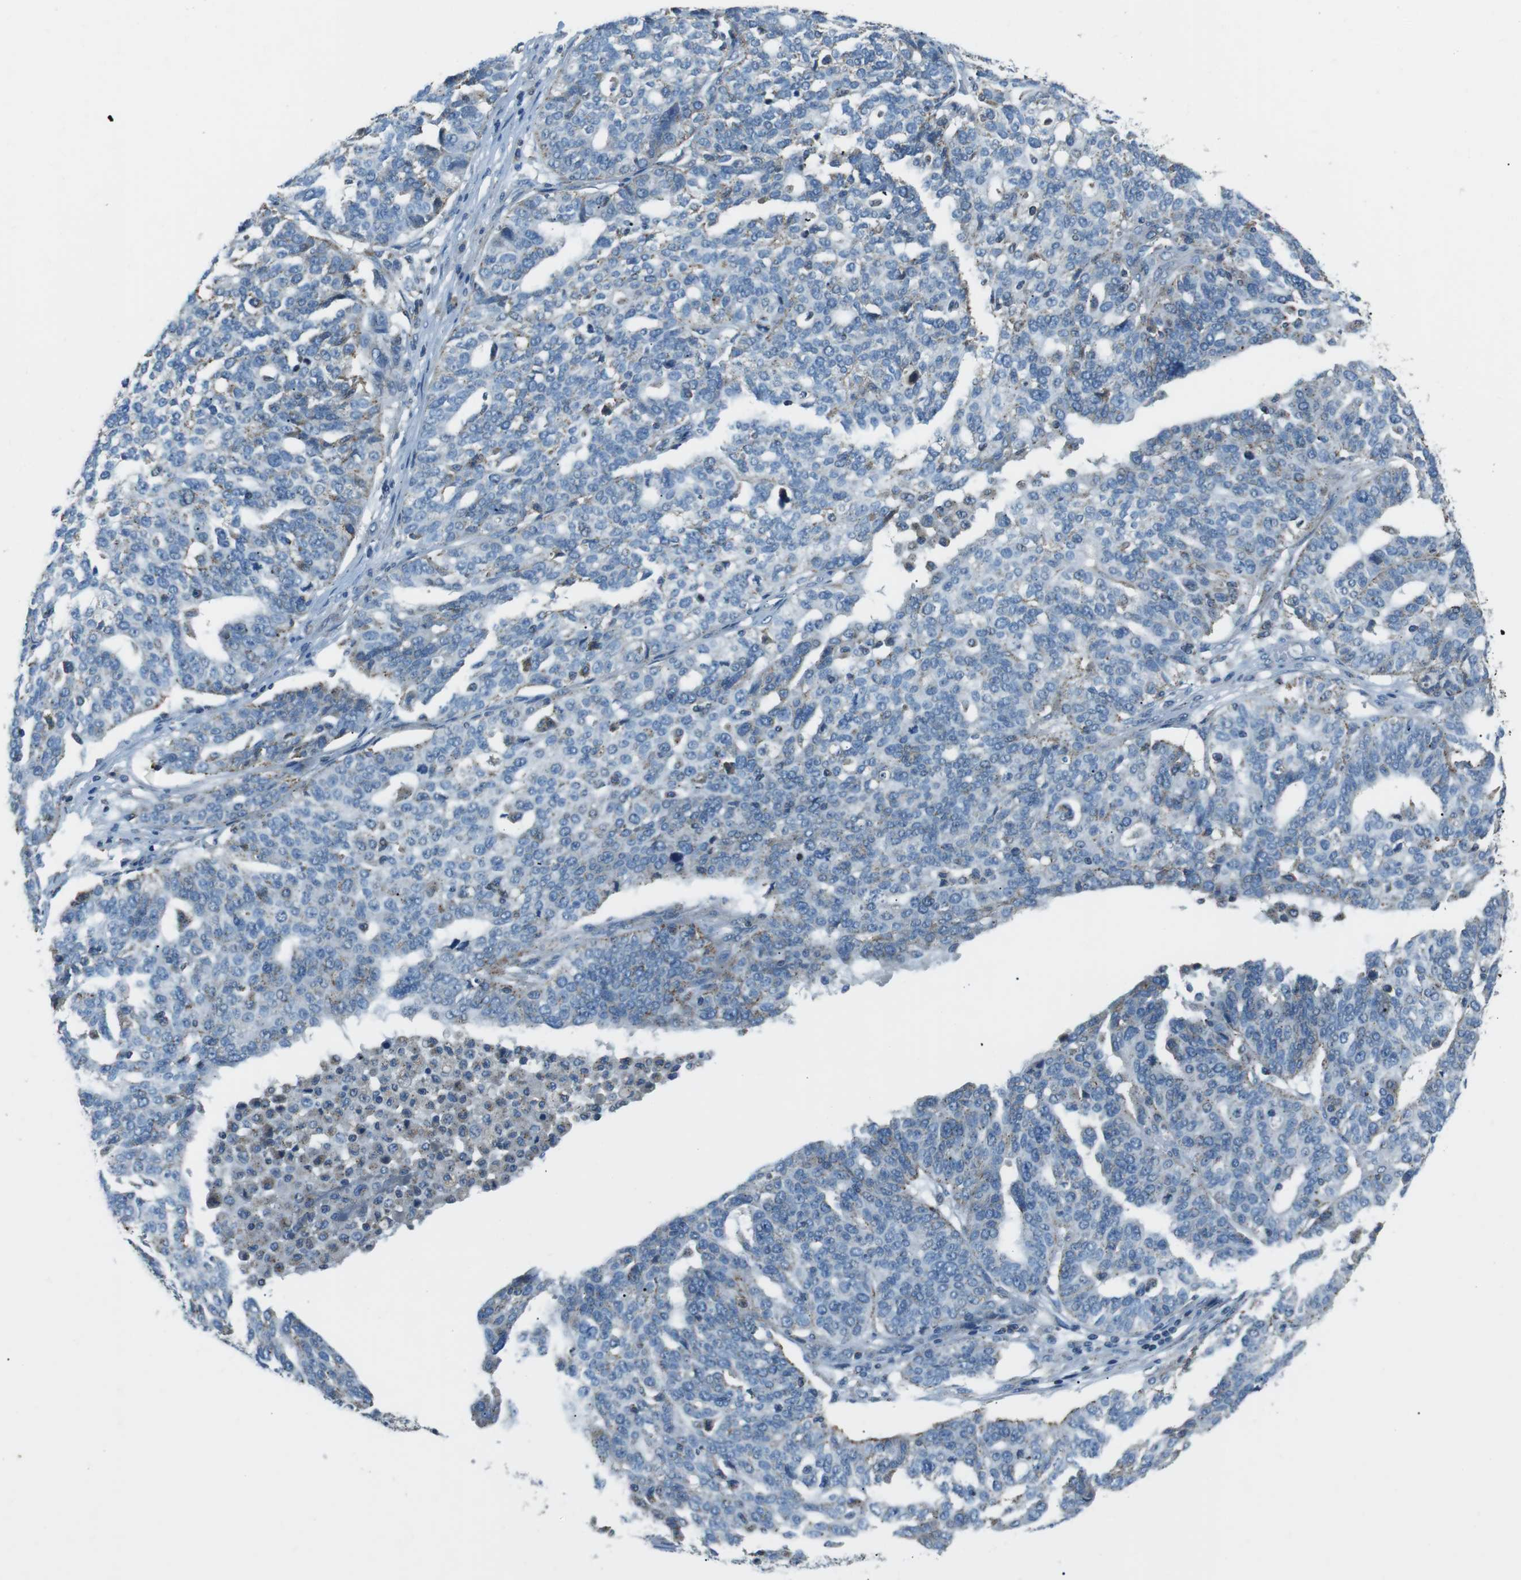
{"staining": {"intensity": "weak", "quantity": "<25%", "location": "cytoplasmic/membranous"}, "tissue": "ovarian cancer", "cell_type": "Tumor cells", "image_type": "cancer", "snomed": [{"axis": "morphology", "description": "Cystadenocarcinoma, serous, NOS"}, {"axis": "topography", "description": "Ovary"}], "caption": "IHC photomicrograph of human serous cystadenocarcinoma (ovarian) stained for a protein (brown), which displays no positivity in tumor cells.", "gene": "FAM3B", "patient": {"sex": "female", "age": 59}}